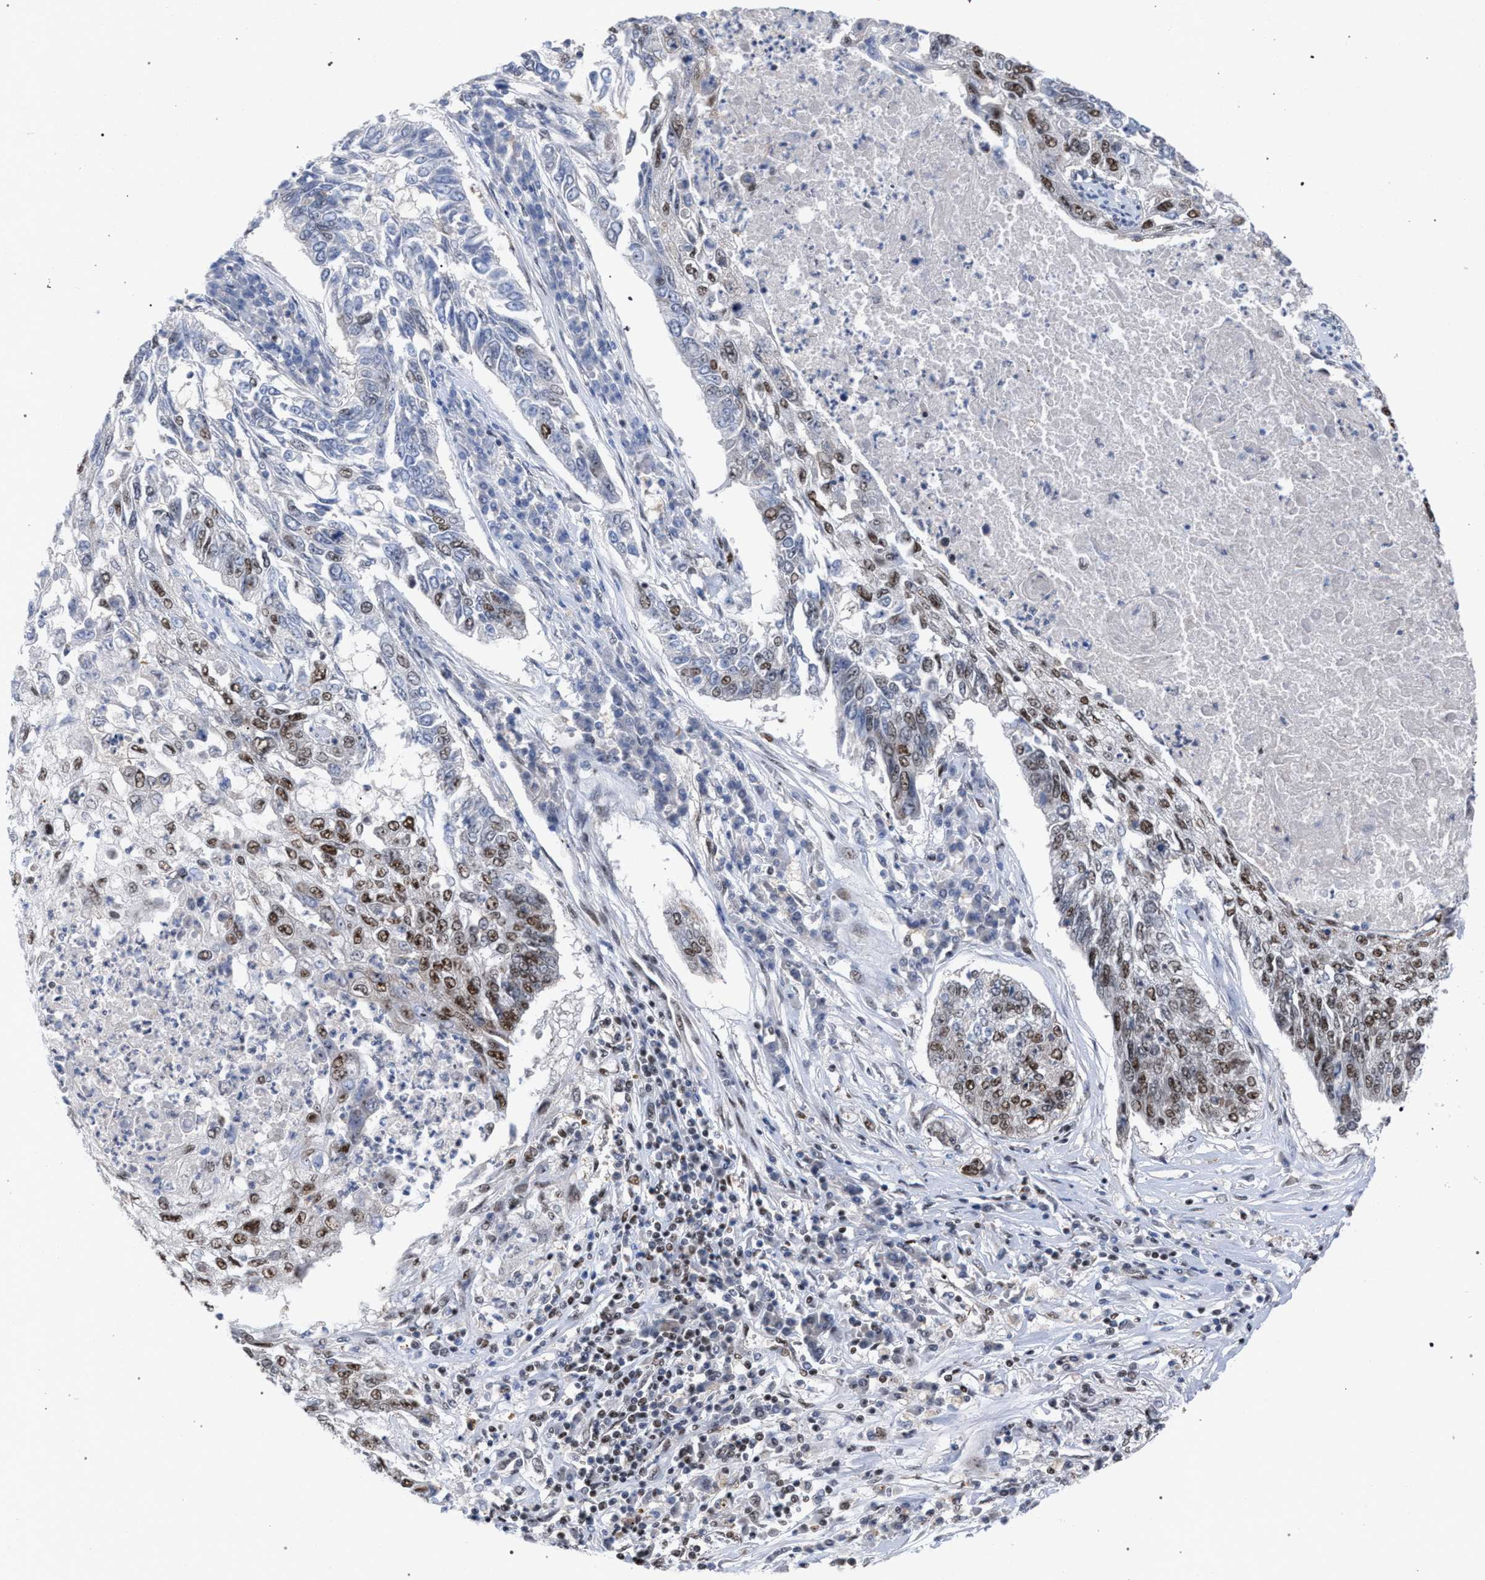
{"staining": {"intensity": "moderate", "quantity": "<25%", "location": "nuclear"}, "tissue": "lung cancer", "cell_type": "Tumor cells", "image_type": "cancer", "snomed": [{"axis": "morphology", "description": "Normal tissue, NOS"}, {"axis": "morphology", "description": "Squamous cell carcinoma, NOS"}, {"axis": "topography", "description": "Cartilage tissue"}, {"axis": "topography", "description": "Bronchus"}, {"axis": "topography", "description": "Lung"}], "caption": "Lung squamous cell carcinoma stained with a protein marker exhibits moderate staining in tumor cells.", "gene": "SCAF4", "patient": {"sex": "female", "age": 49}}